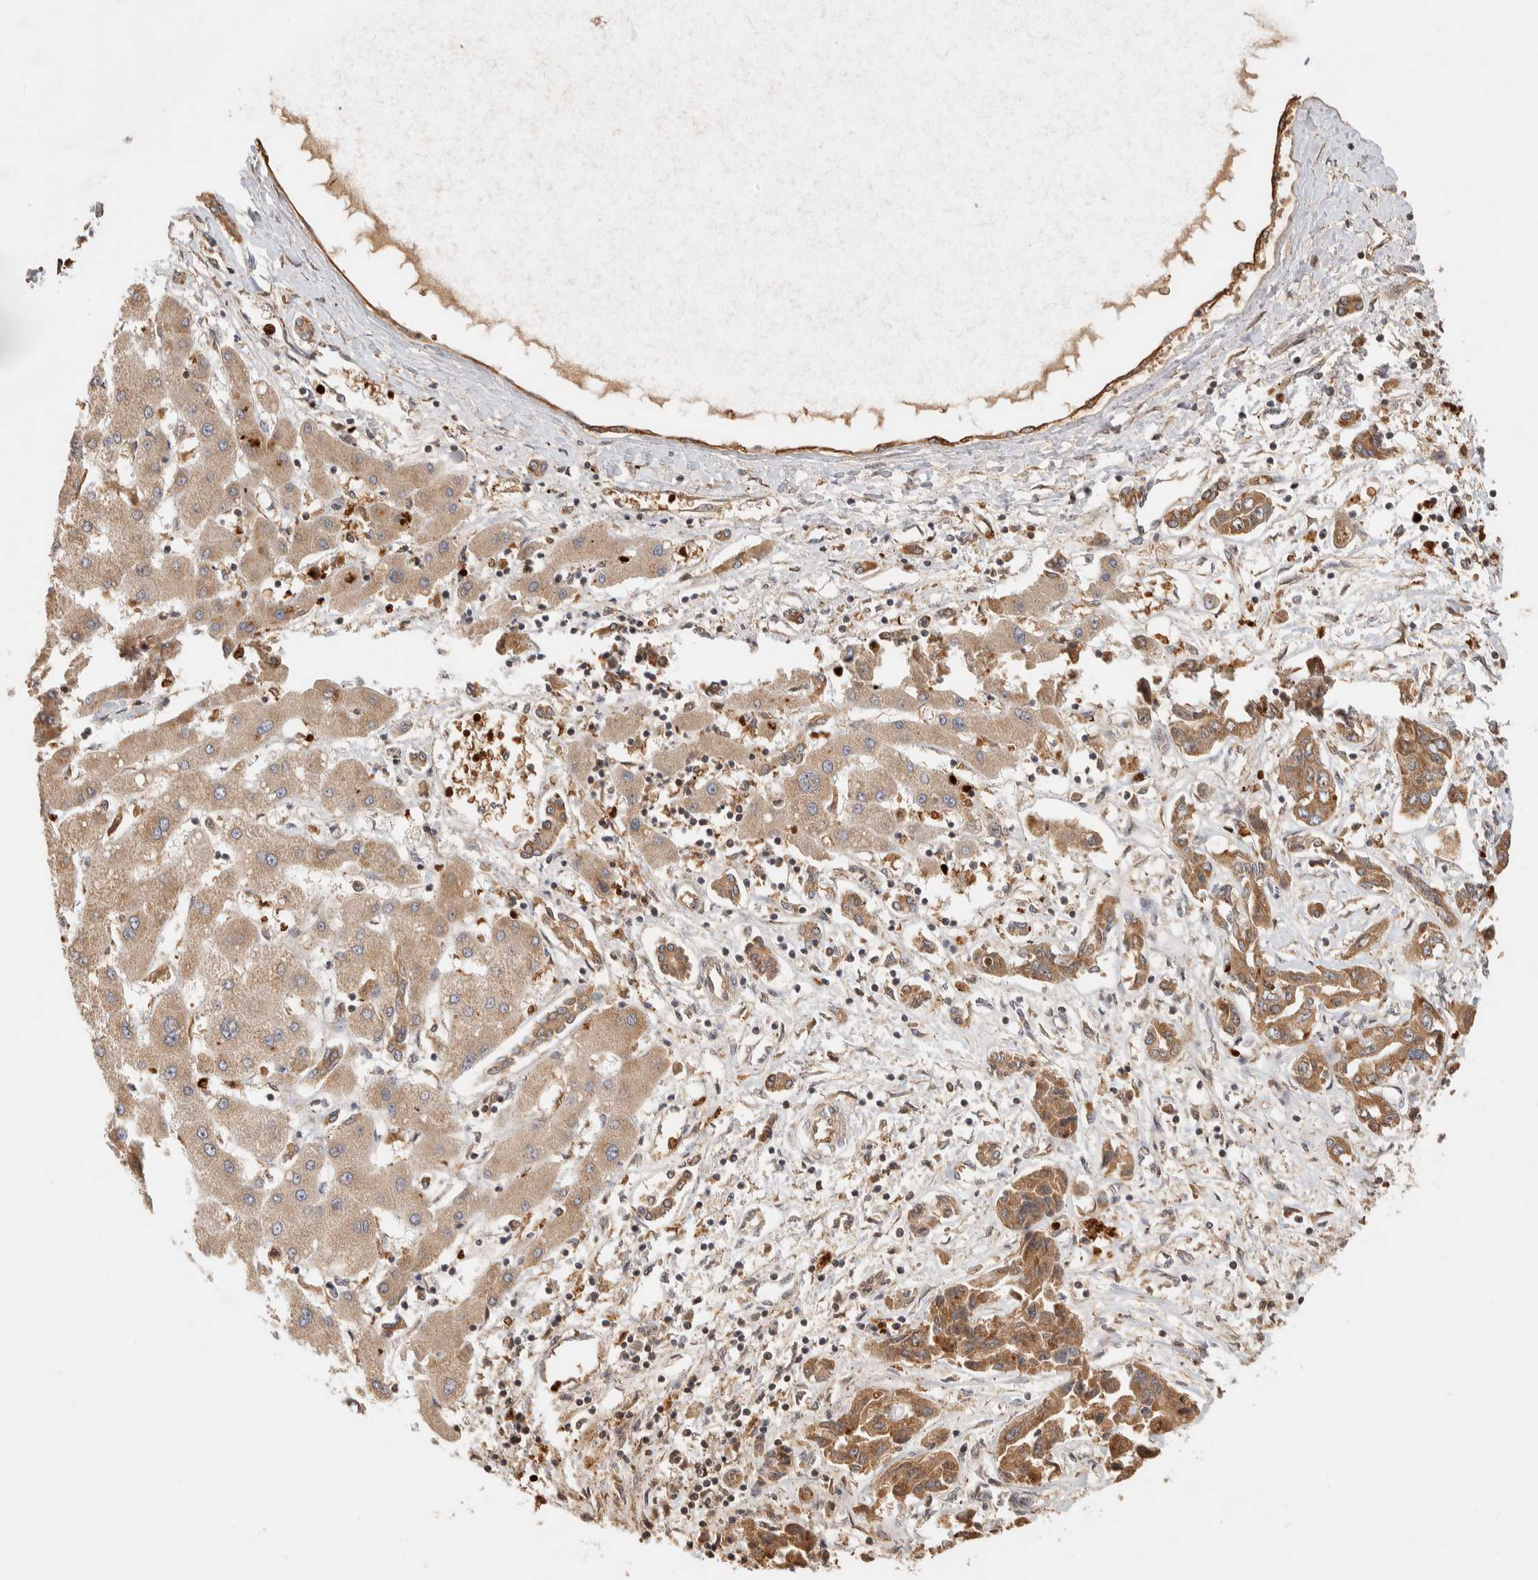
{"staining": {"intensity": "moderate", "quantity": ">75%", "location": "cytoplasmic/membranous"}, "tissue": "liver cancer", "cell_type": "Tumor cells", "image_type": "cancer", "snomed": [{"axis": "morphology", "description": "Cholangiocarcinoma"}, {"axis": "topography", "description": "Liver"}], "caption": "Cholangiocarcinoma (liver) stained with immunohistochemistry (IHC) exhibits moderate cytoplasmic/membranous staining in about >75% of tumor cells. (brown staining indicates protein expression, while blue staining denotes nuclei).", "gene": "TTI2", "patient": {"sex": "male", "age": 59}}